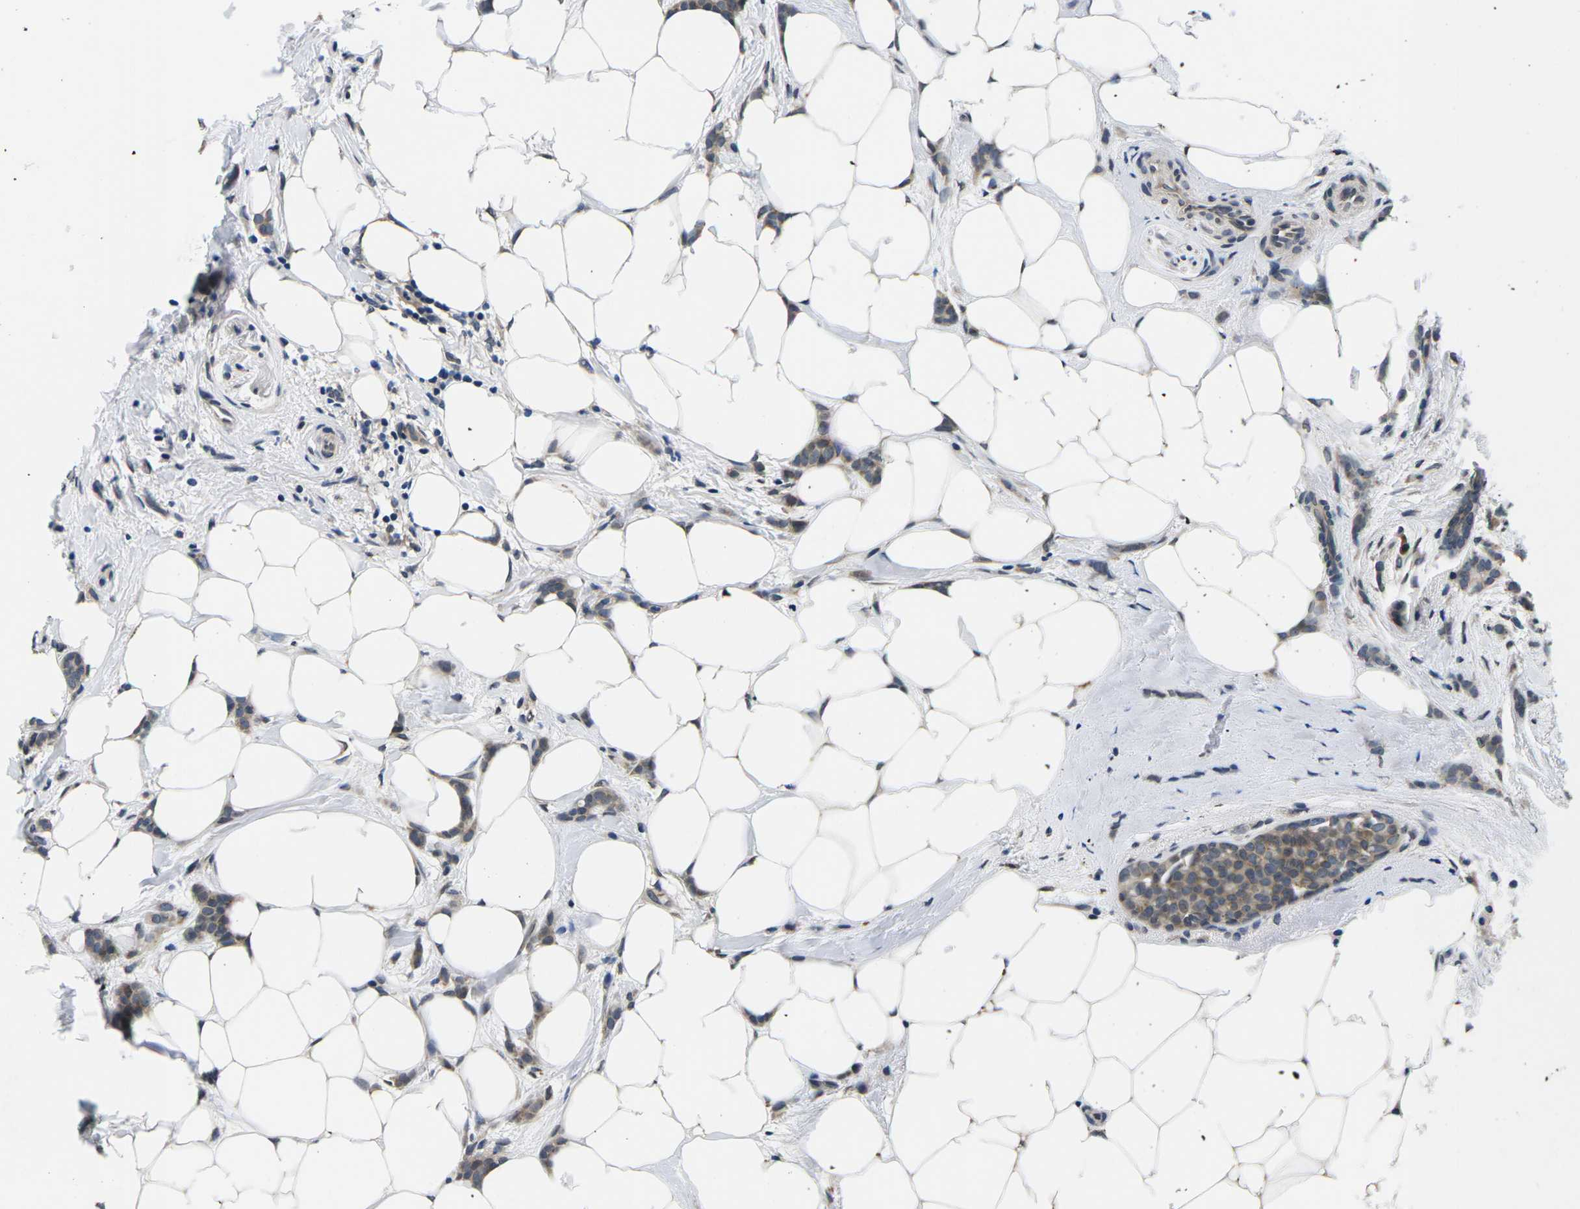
{"staining": {"intensity": "weak", "quantity": ">75%", "location": "cytoplasmic/membranous"}, "tissue": "breast cancer", "cell_type": "Tumor cells", "image_type": "cancer", "snomed": [{"axis": "morphology", "description": "Lobular carcinoma, in situ"}, {"axis": "morphology", "description": "Lobular carcinoma"}, {"axis": "topography", "description": "Breast"}], "caption": "There is low levels of weak cytoplasmic/membranous staining in tumor cells of breast cancer, as demonstrated by immunohistochemical staining (brown color).", "gene": "SNX10", "patient": {"sex": "female", "age": 41}}